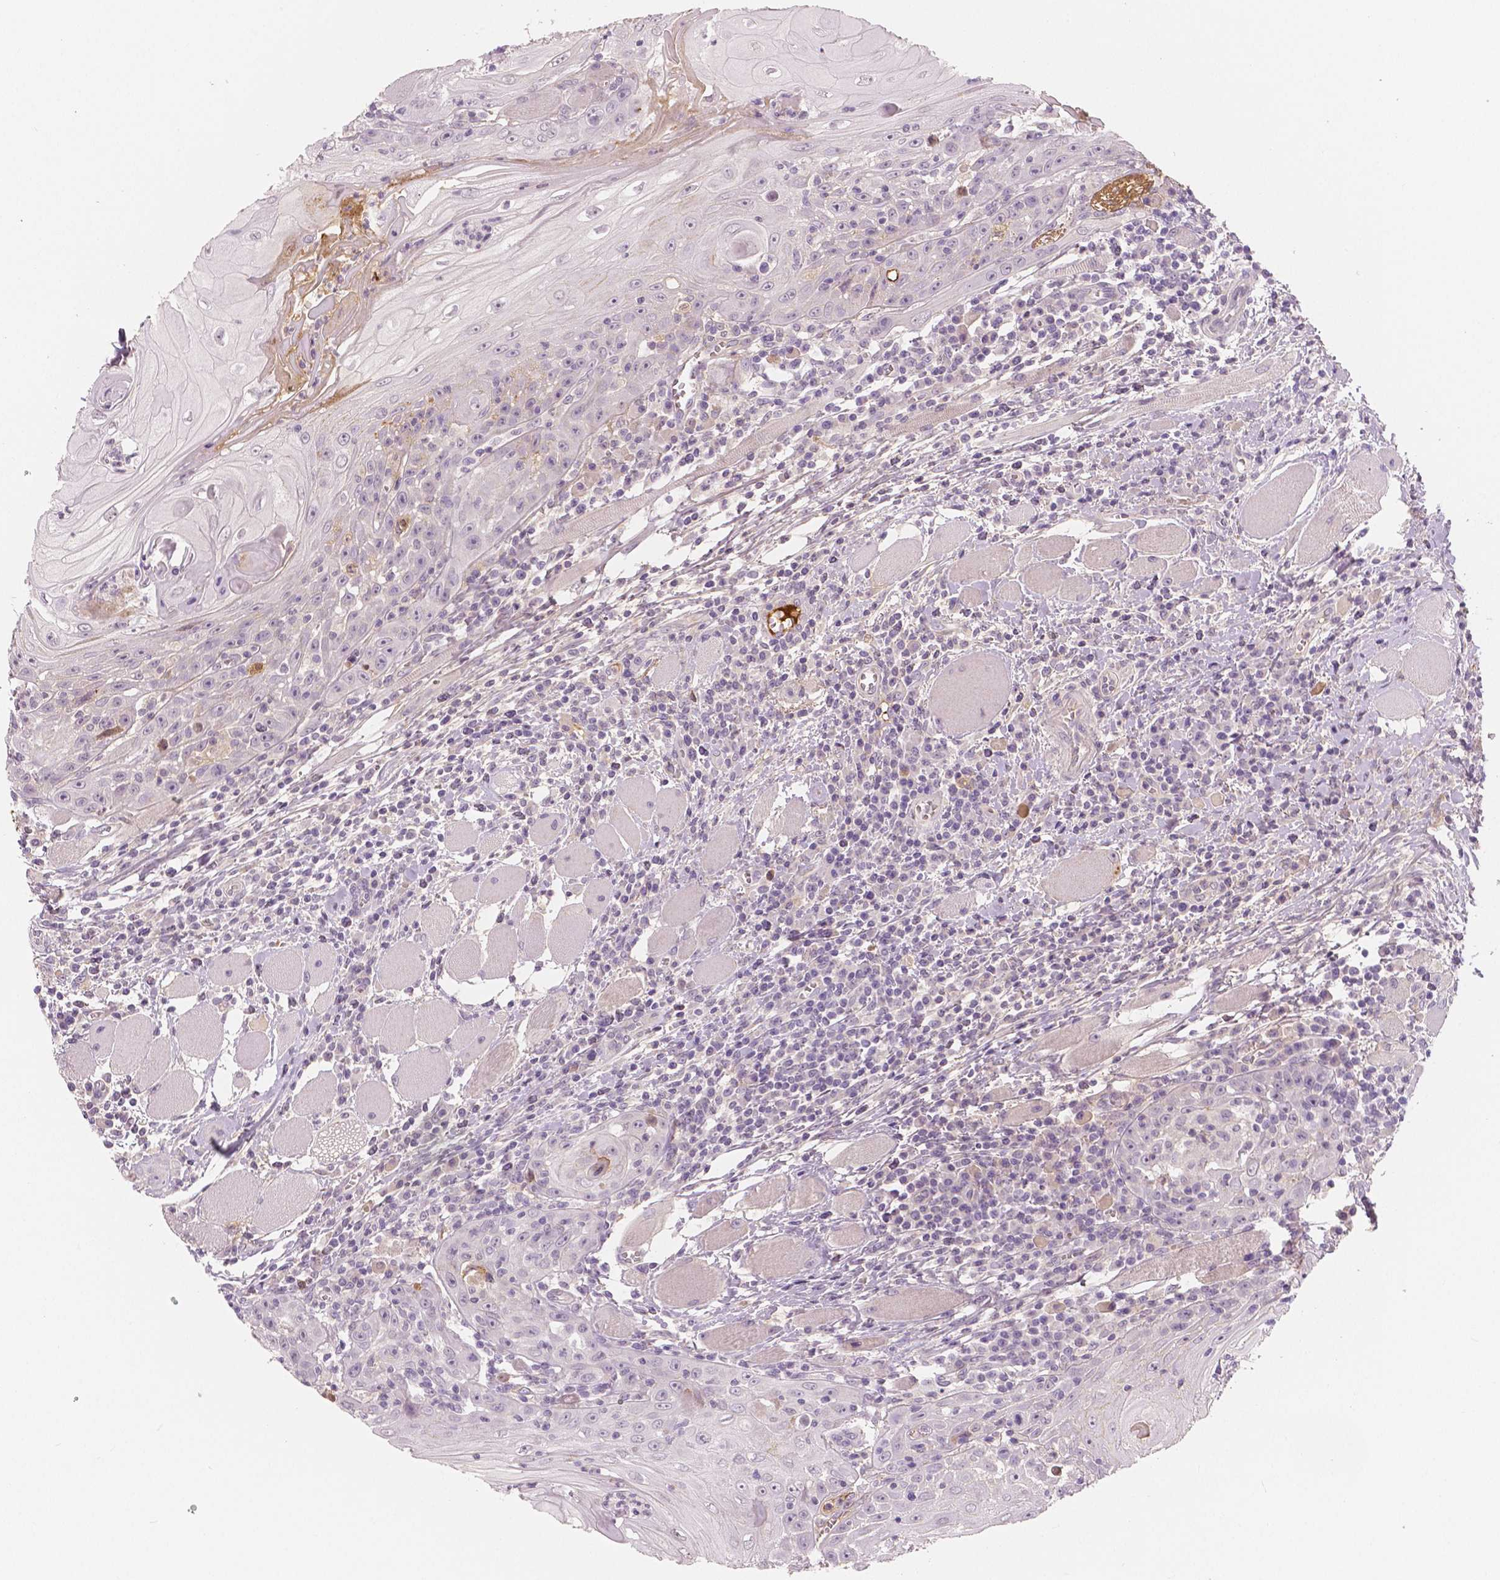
{"staining": {"intensity": "negative", "quantity": "none", "location": "none"}, "tissue": "head and neck cancer", "cell_type": "Tumor cells", "image_type": "cancer", "snomed": [{"axis": "morphology", "description": "Squamous cell carcinoma, NOS"}, {"axis": "topography", "description": "Head-Neck"}], "caption": "This image is of squamous cell carcinoma (head and neck) stained with IHC to label a protein in brown with the nuclei are counter-stained blue. There is no expression in tumor cells. (Stains: DAB (3,3'-diaminobenzidine) immunohistochemistry with hematoxylin counter stain, Microscopy: brightfield microscopy at high magnification).", "gene": "APOA4", "patient": {"sex": "male", "age": 52}}